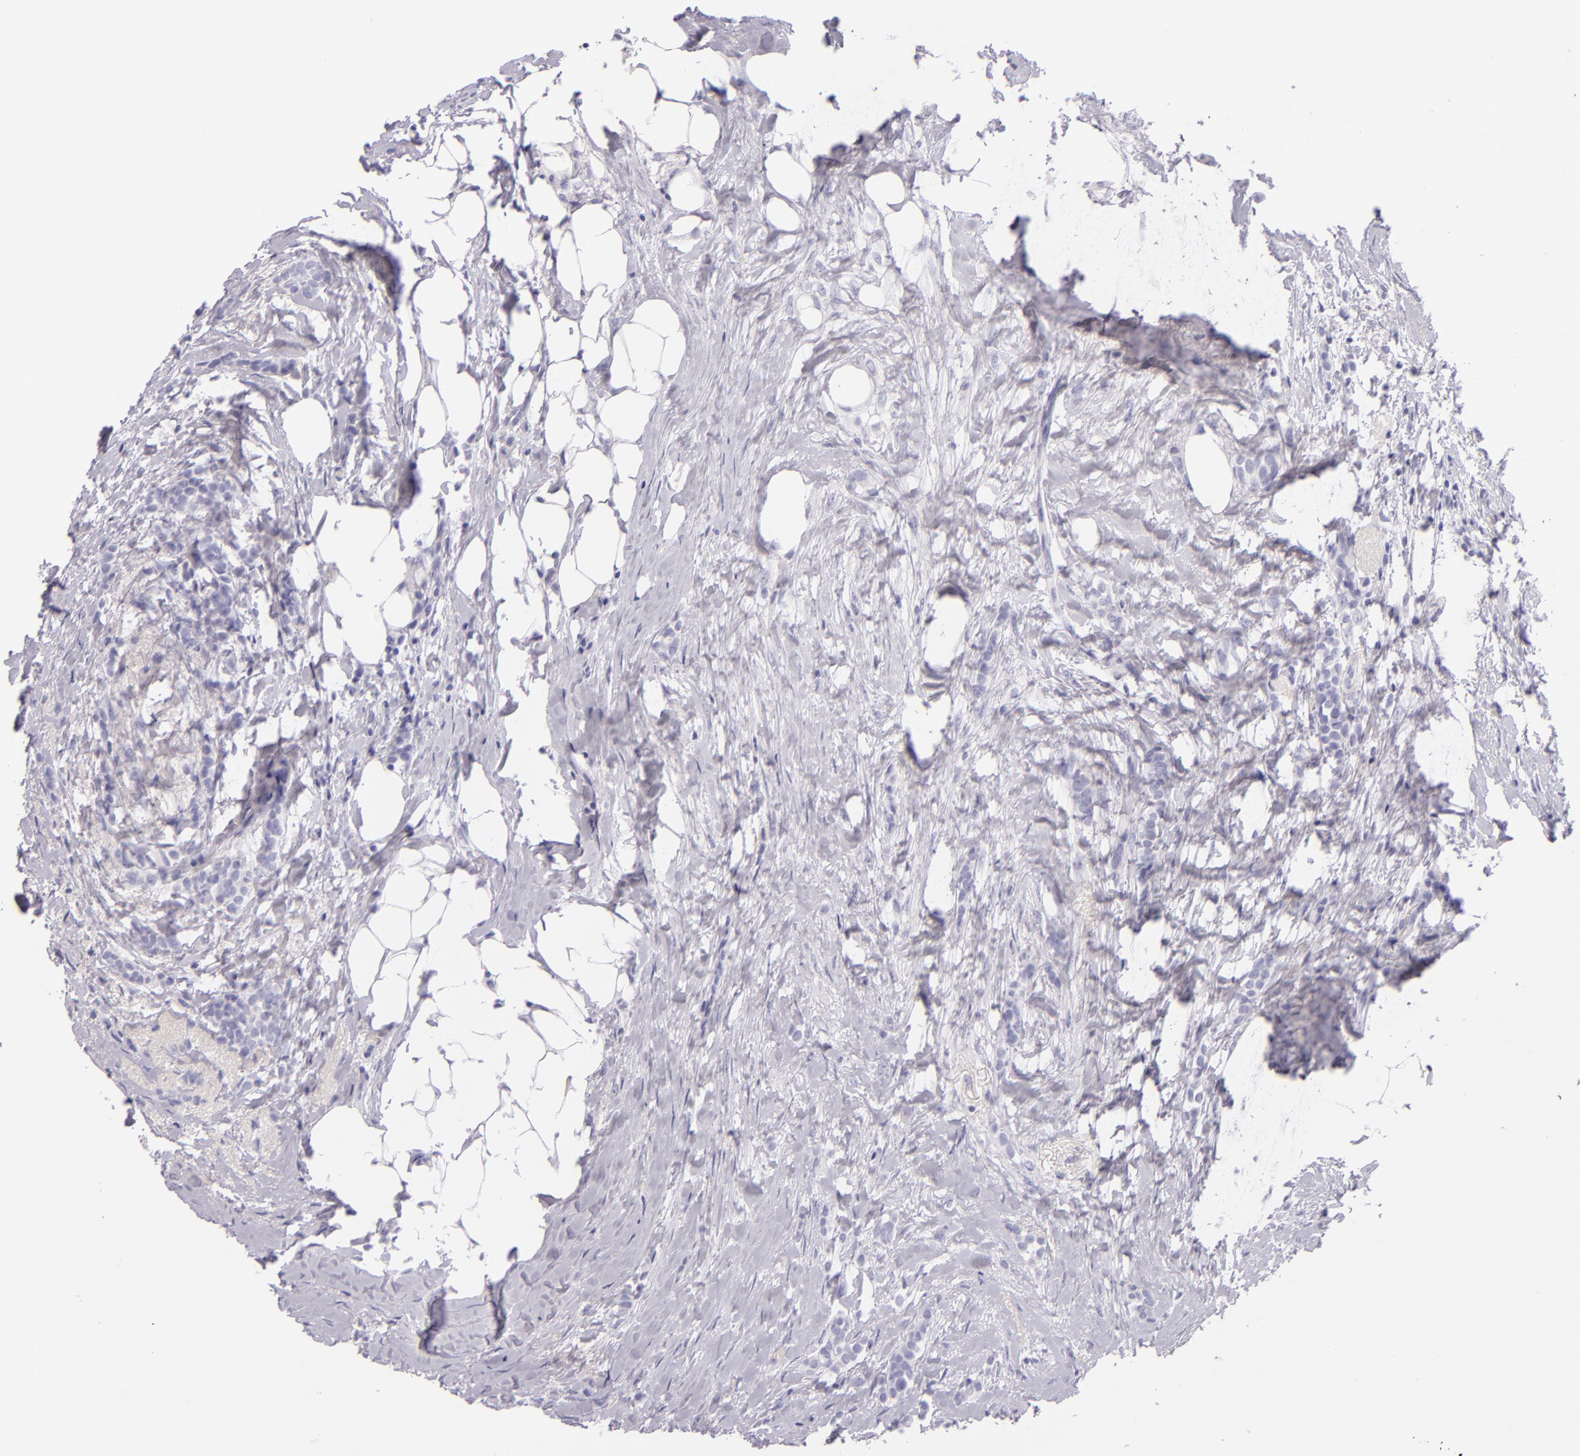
{"staining": {"intensity": "negative", "quantity": "none", "location": "none"}, "tissue": "breast cancer", "cell_type": "Tumor cells", "image_type": "cancer", "snomed": [{"axis": "morphology", "description": "Lobular carcinoma"}, {"axis": "topography", "description": "Breast"}], "caption": "This is a photomicrograph of immunohistochemistry staining of breast cancer (lobular carcinoma), which shows no staining in tumor cells.", "gene": "INA", "patient": {"sex": "female", "age": 56}}